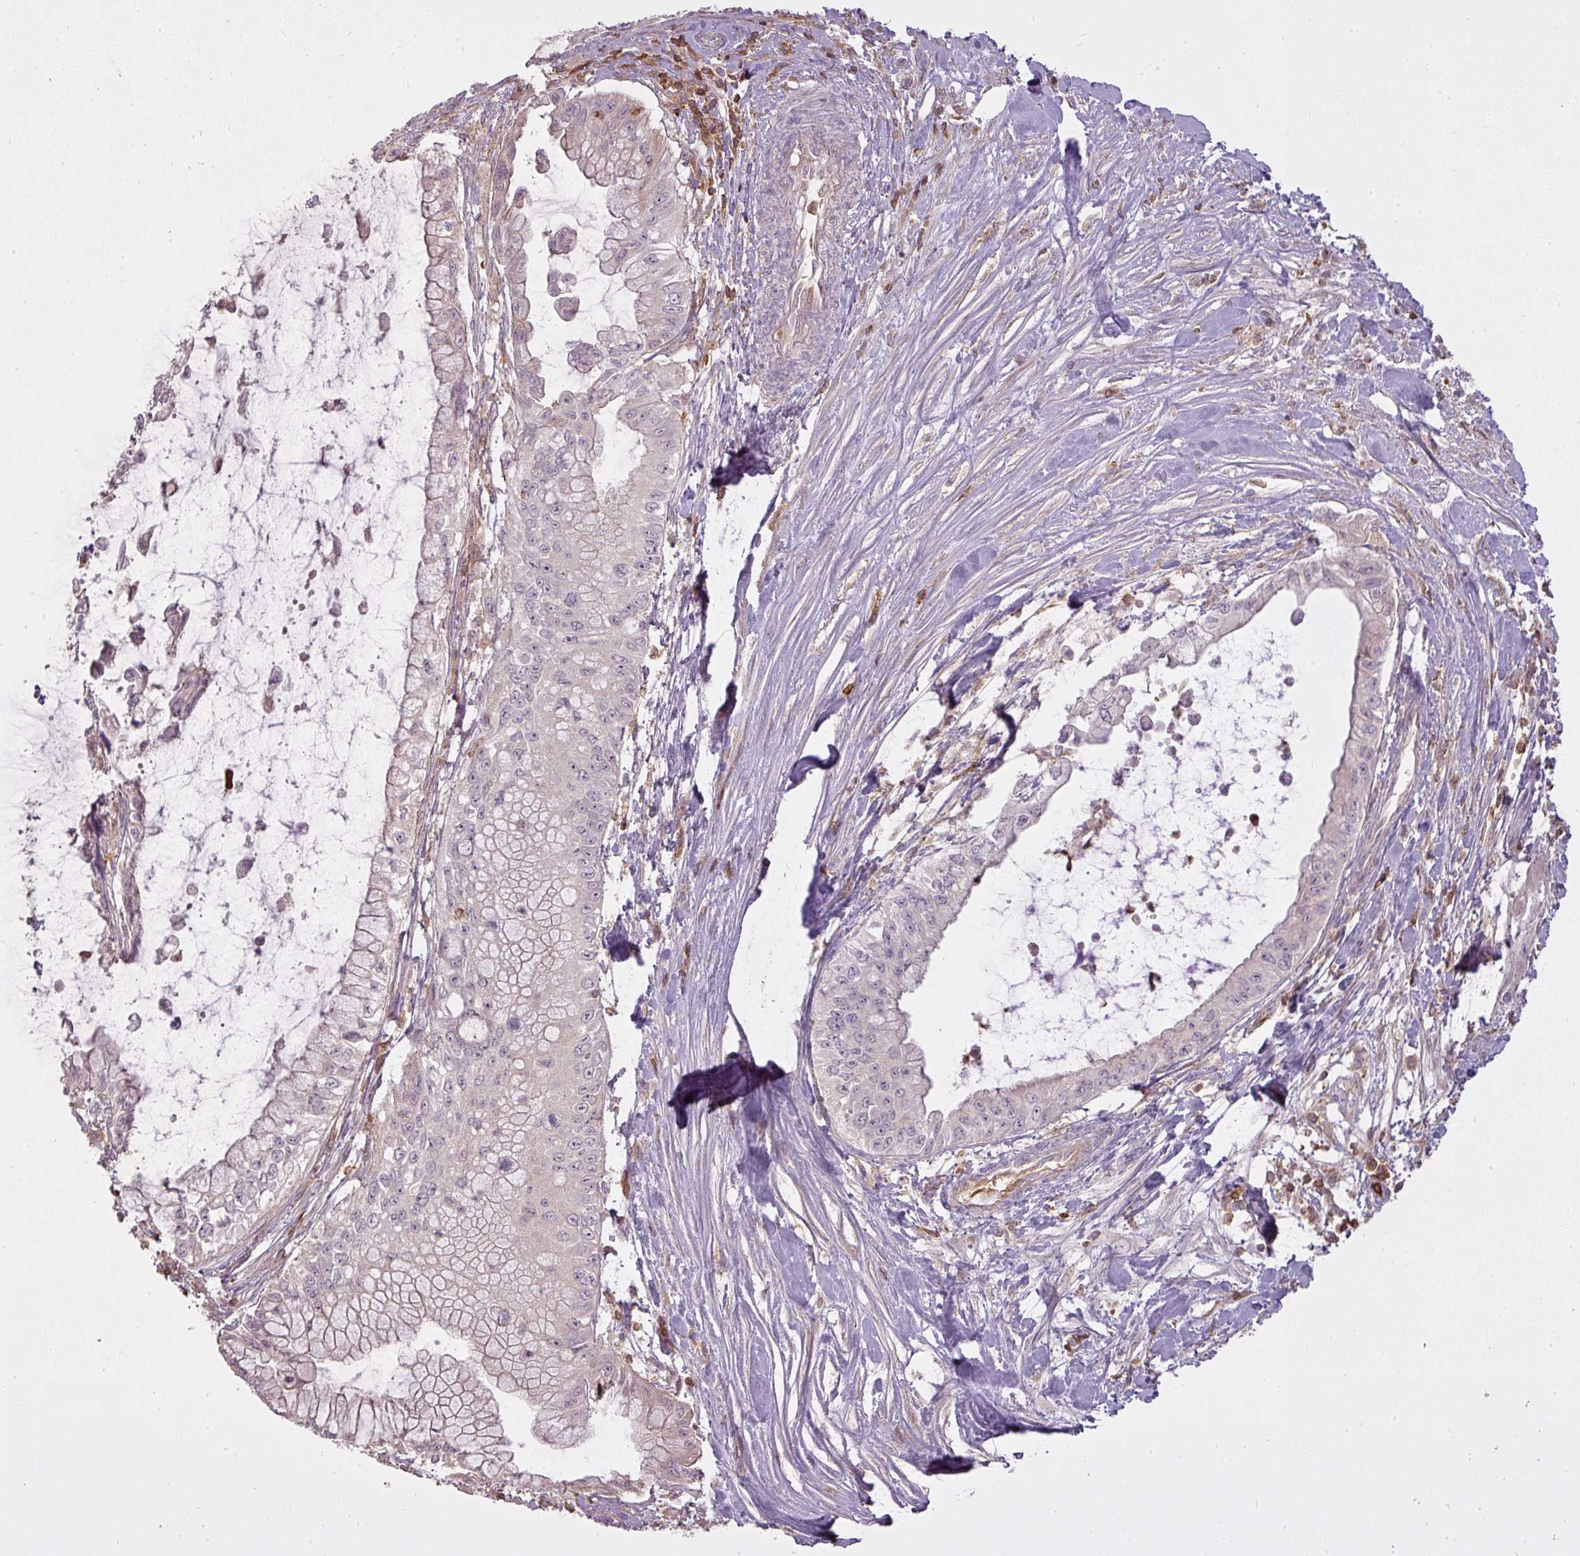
{"staining": {"intensity": "negative", "quantity": "none", "location": "none"}, "tissue": "pancreatic cancer", "cell_type": "Tumor cells", "image_type": "cancer", "snomed": [{"axis": "morphology", "description": "Adenocarcinoma, NOS"}, {"axis": "topography", "description": "Pancreas"}], "caption": "Tumor cells show no significant staining in adenocarcinoma (pancreatic). (IHC, brightfield microscopy, high magnification).", "gene": "STK4", "patient": {"sex": "male", "age": 48}}